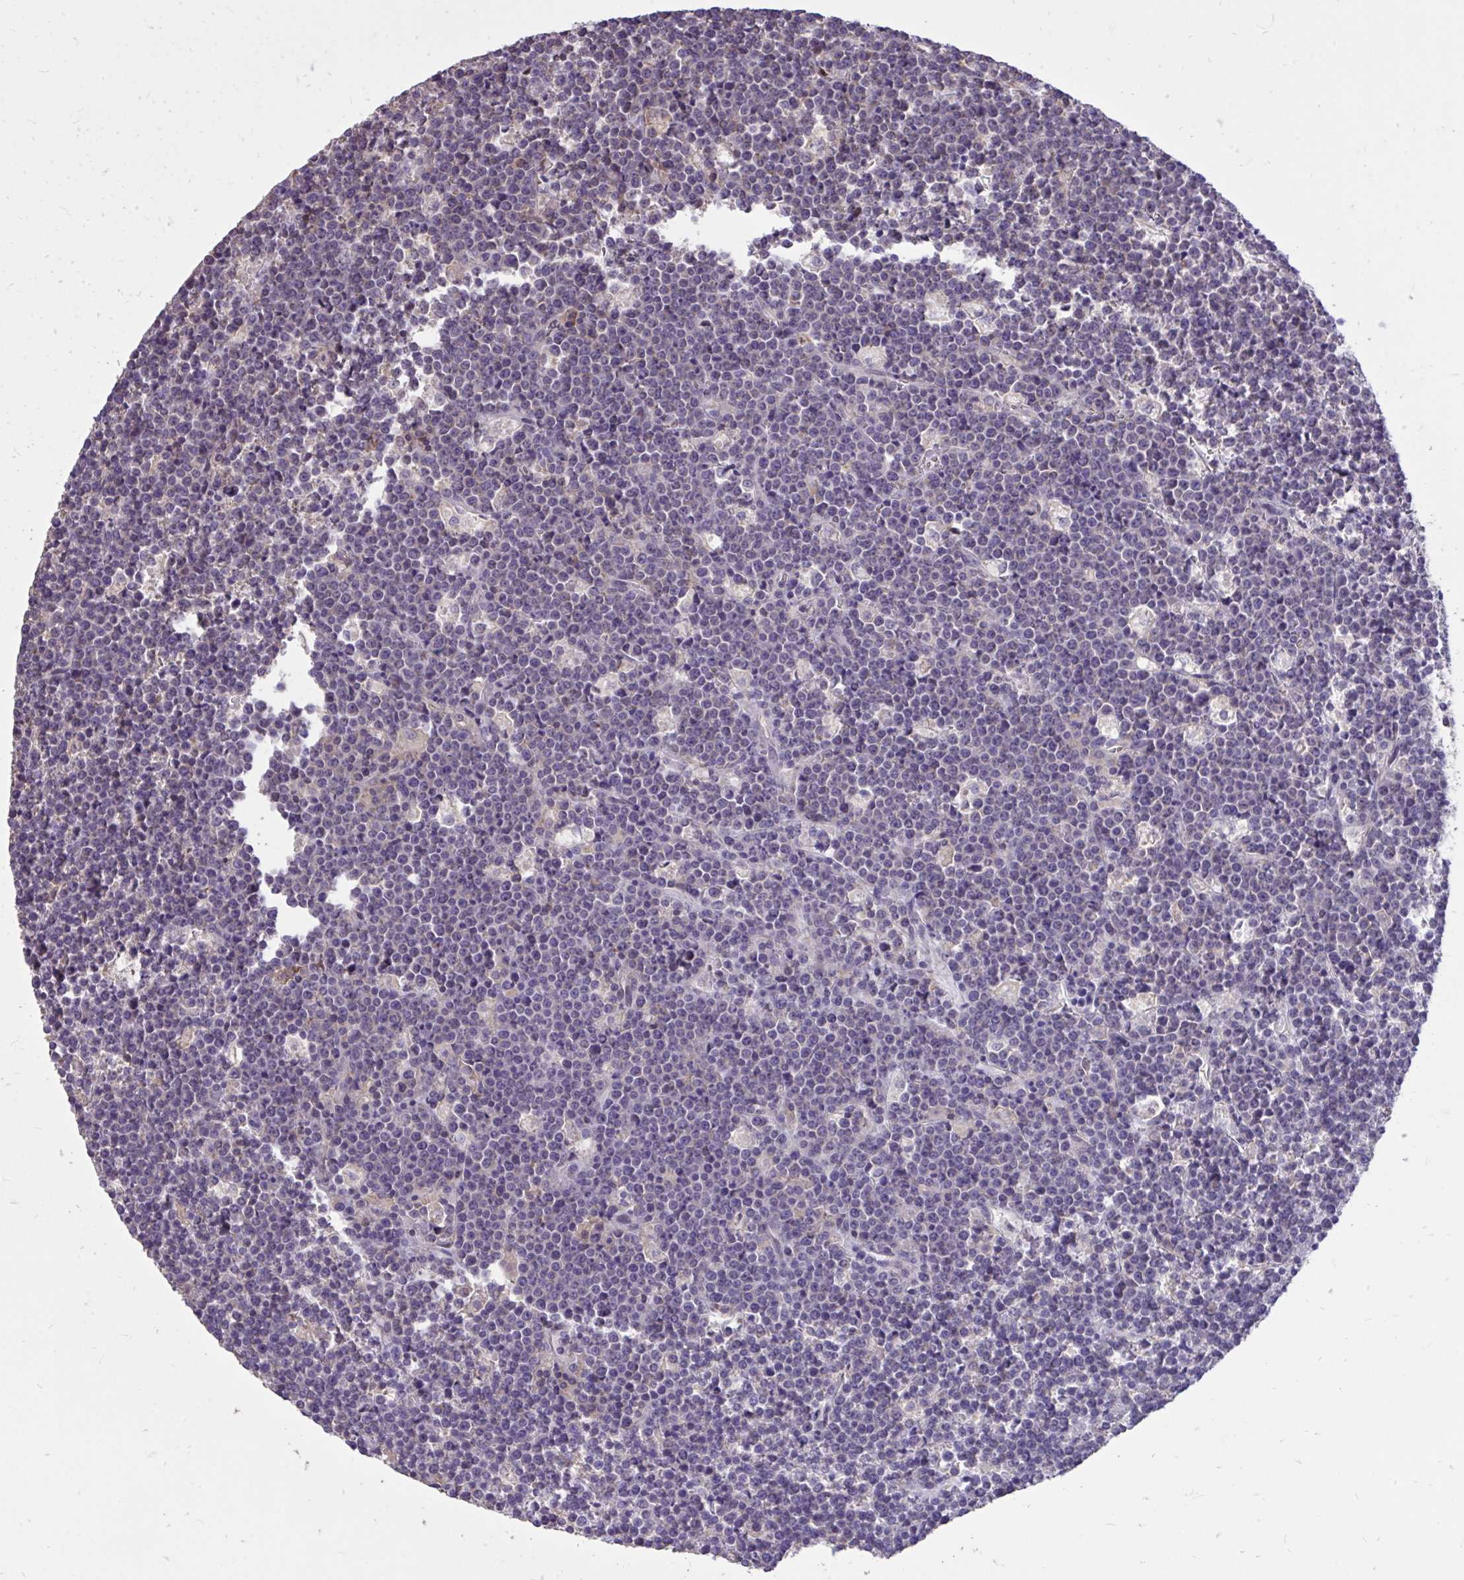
{"staining": {"intensity": "negative", "quantity": "none", "location": "none"}, "tissue": "lymphoma", "cell_type": "Tumor cells", "image_type": "cancer", "snomed": [{"axis": "morphology", "description": "Malignant lymphoma, non-Hodgkin's type, High grade"}, {"axis": "topography", "description": "Ovary"}], "caption": "Histopathology image shows no protein staining in tumor cells of malignant lymphoma, non-Hodgkin's type (high-grade) tissue.", "gene": "IGFL2", "patient": {"sex": "female", "age": 56}}